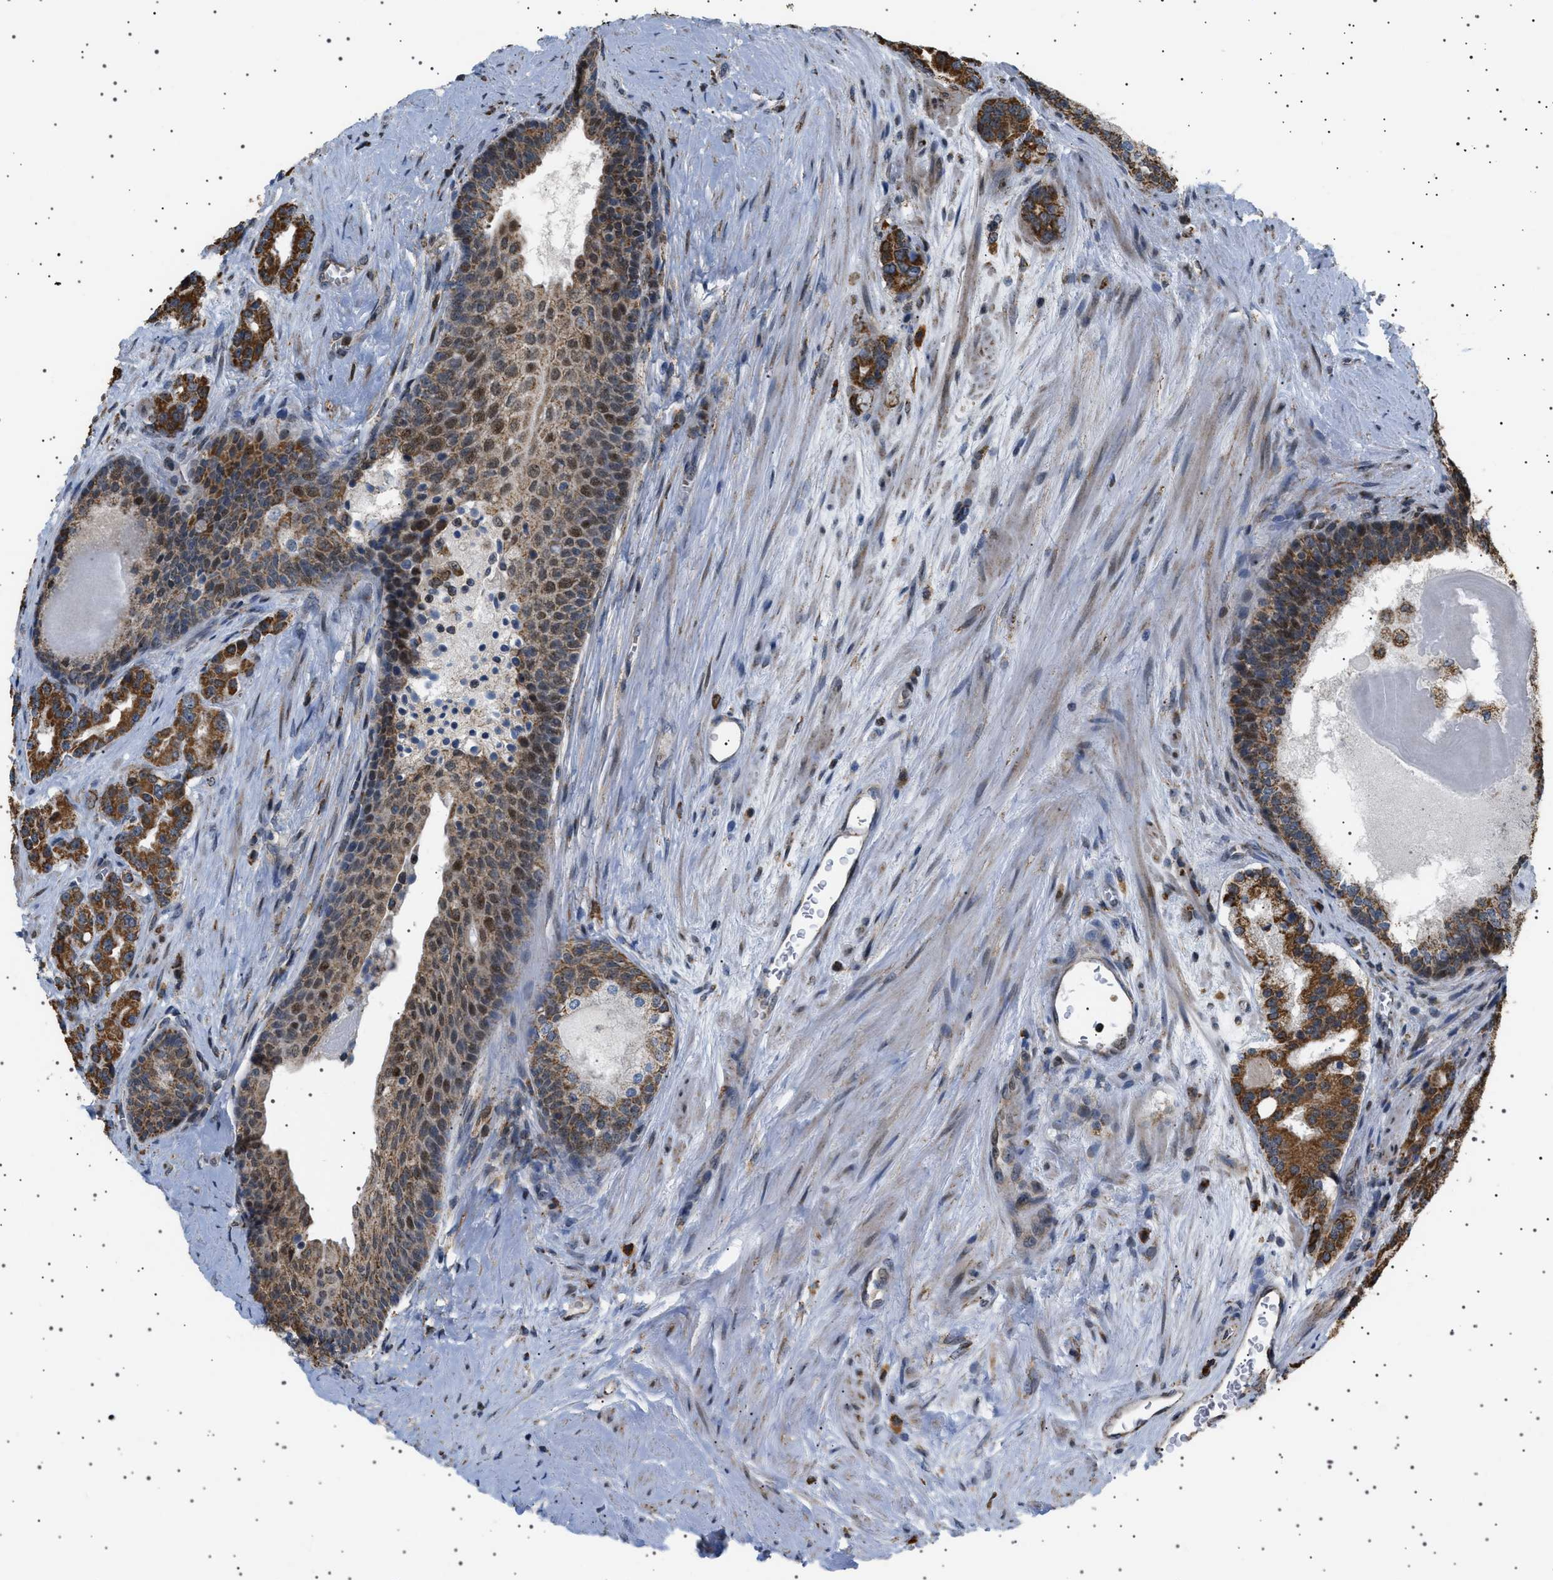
{"staining": {"intensity": "strong", "quantity": ">75%", "location": "cytoplasmic/membranous"}, "tissue": "prostate cancer", "cell_type": "Tumor cells", "image_type": "cancer", "snomed": [{"axis": "morphology", "description": "Adenocarcinoma, High grade"}, {"axis": "topography", "description": "Prostate"}], "caption": "Immunohistochemical staining of prostate cancer (adenocarcinoma (high-grade)) shows strong cytoplasmic/membranous protein expression in approximately >75% of tumor cells.", "gene": "MELK", "patient": {"sex": "male", "age": 60}}